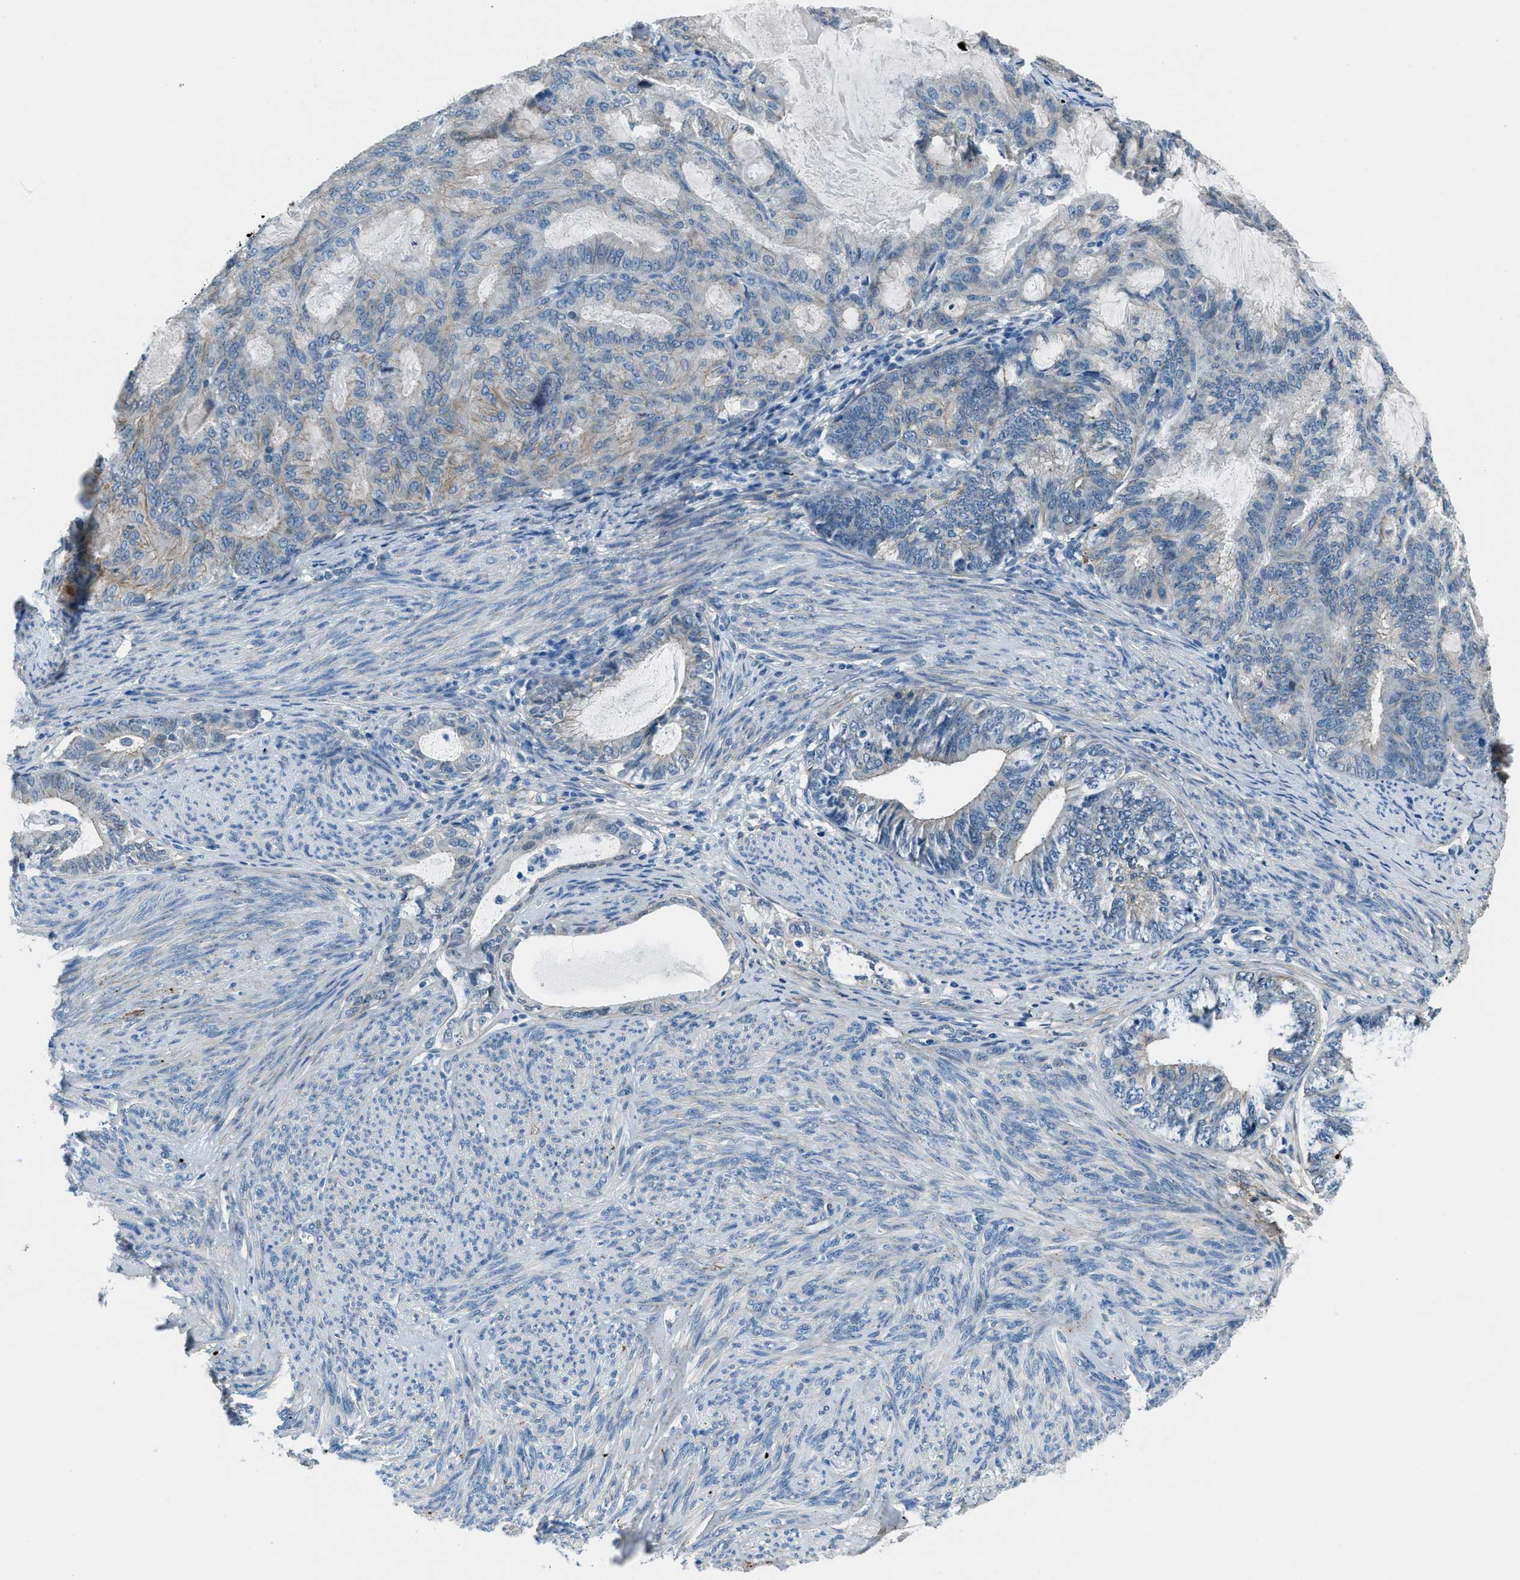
{"staining": {"intensity": "negative", "quantity": "none", "location": "none"}, "tissue": "endometrial cancer", "cell_type": "Tumor cells", "image_type": "cancer", "snomed": [{"axis": "morphology", "description": "Adenocarcinoma, NOS"}, {"axis": "topography", "description": "Endometrium"}], "caption": "Immunohistochemical staining of endometrial cancer shows no significant staining in tumor cells. (Brightfield microscopy of DAB IHC at high magnification).", "gene": "FBN1", "patient": {"sex": "female", "age": 86}}